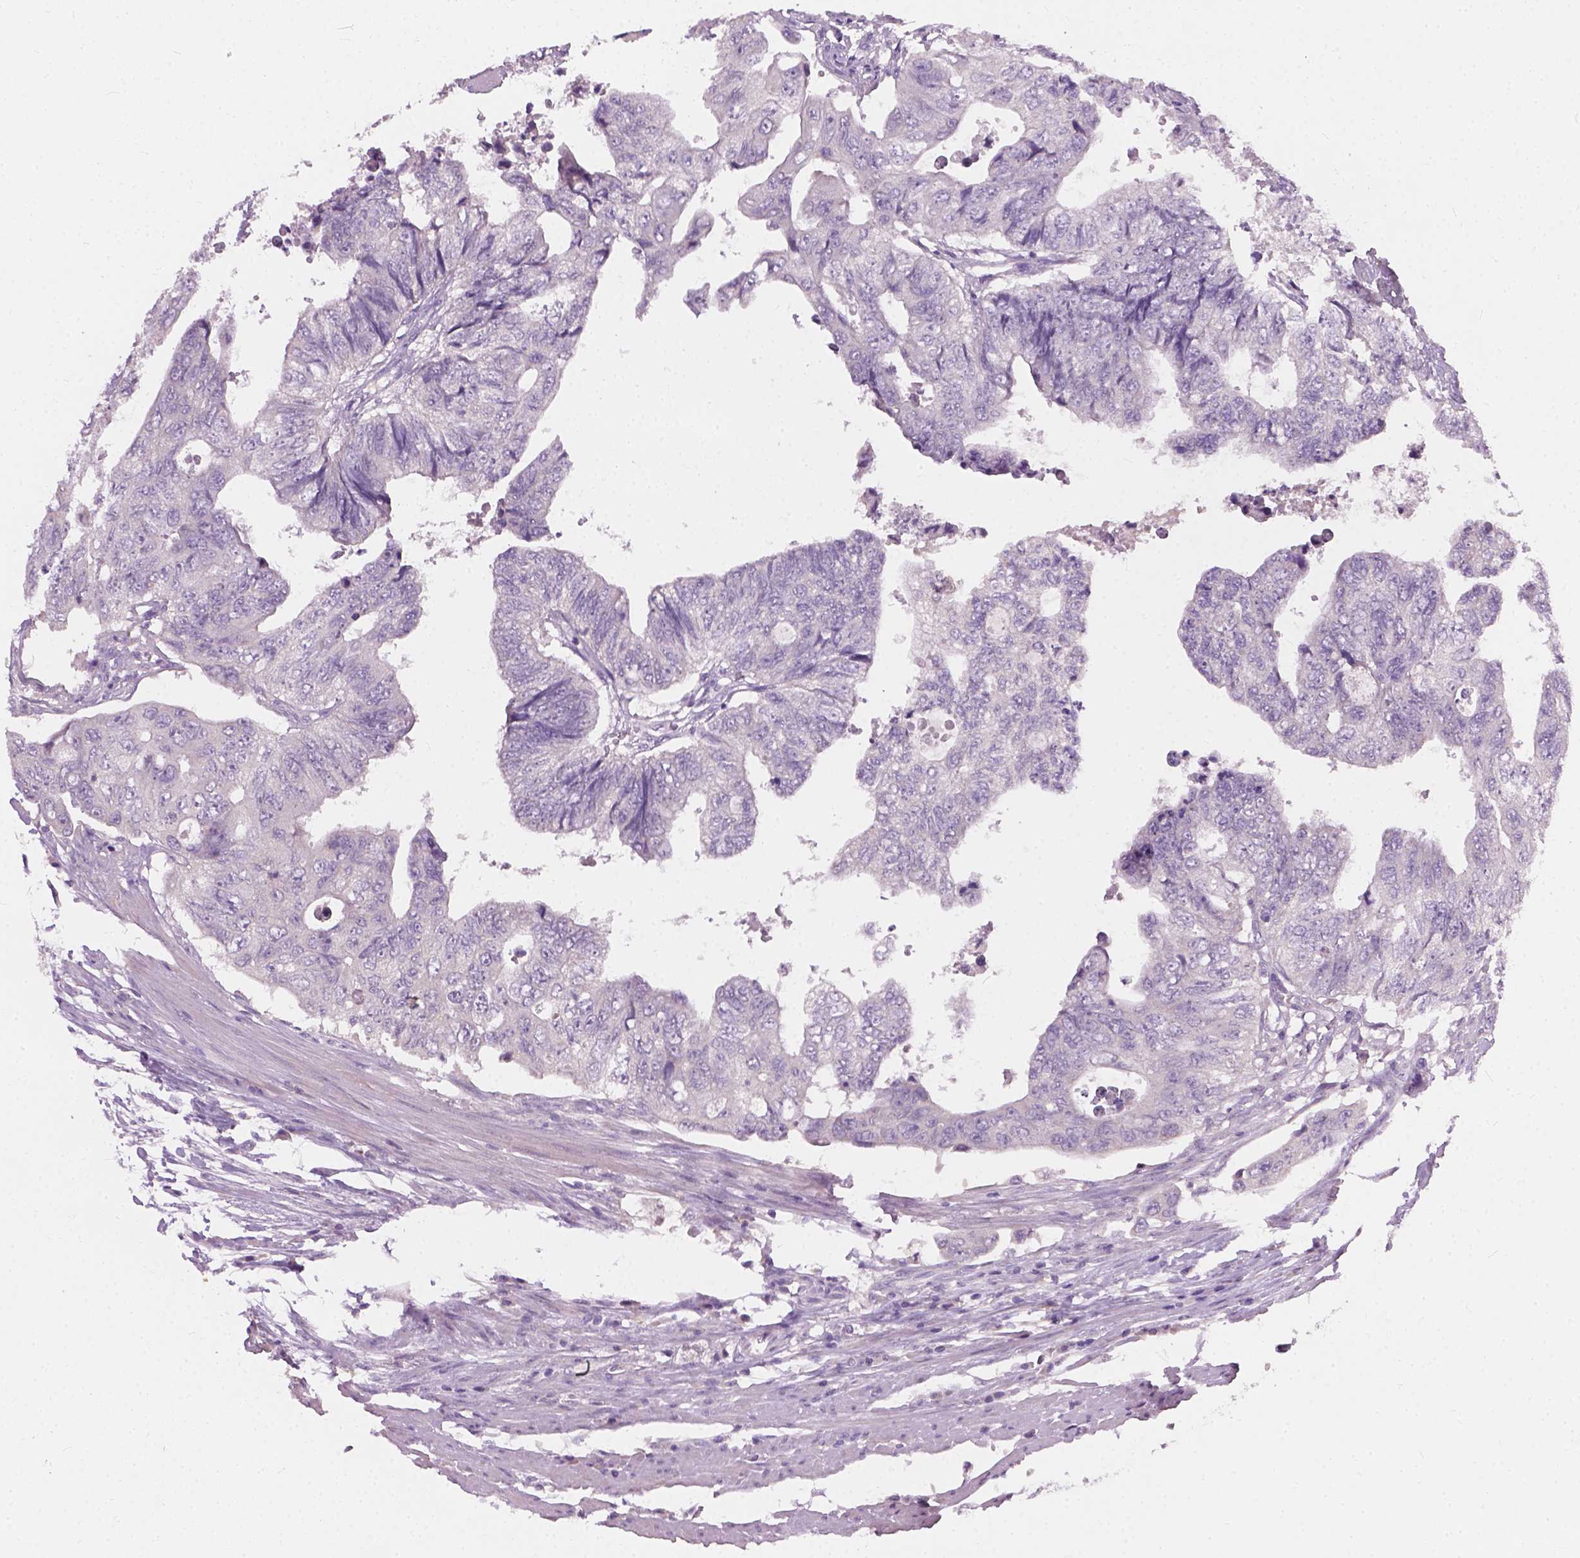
{"staining": {"intensity": "negative", "quantity": "none", "location": "none"}, "tissue": "colorectal cancer", "cell_type": "Tumor cells", "image_type": "cancer", "snomed": [{"axis": "morphology", "description": "Adenocarcinoma, NOS"}, {"axis": "topography", "description": "Colon"}], "caption": "An immunohistochemistry image of colorectal cancer (adenocarcinoma) is shown. There is no staining in tumor cells of colorectal cancer (adenocarcinoma). (Stains: DAB immunohistochemistry with hematoxylin counter stain, Microscopy: brightfield microscopy at high magnification).", "gene": "KRT17", "patient": {"sex": "male", "age": 57}}